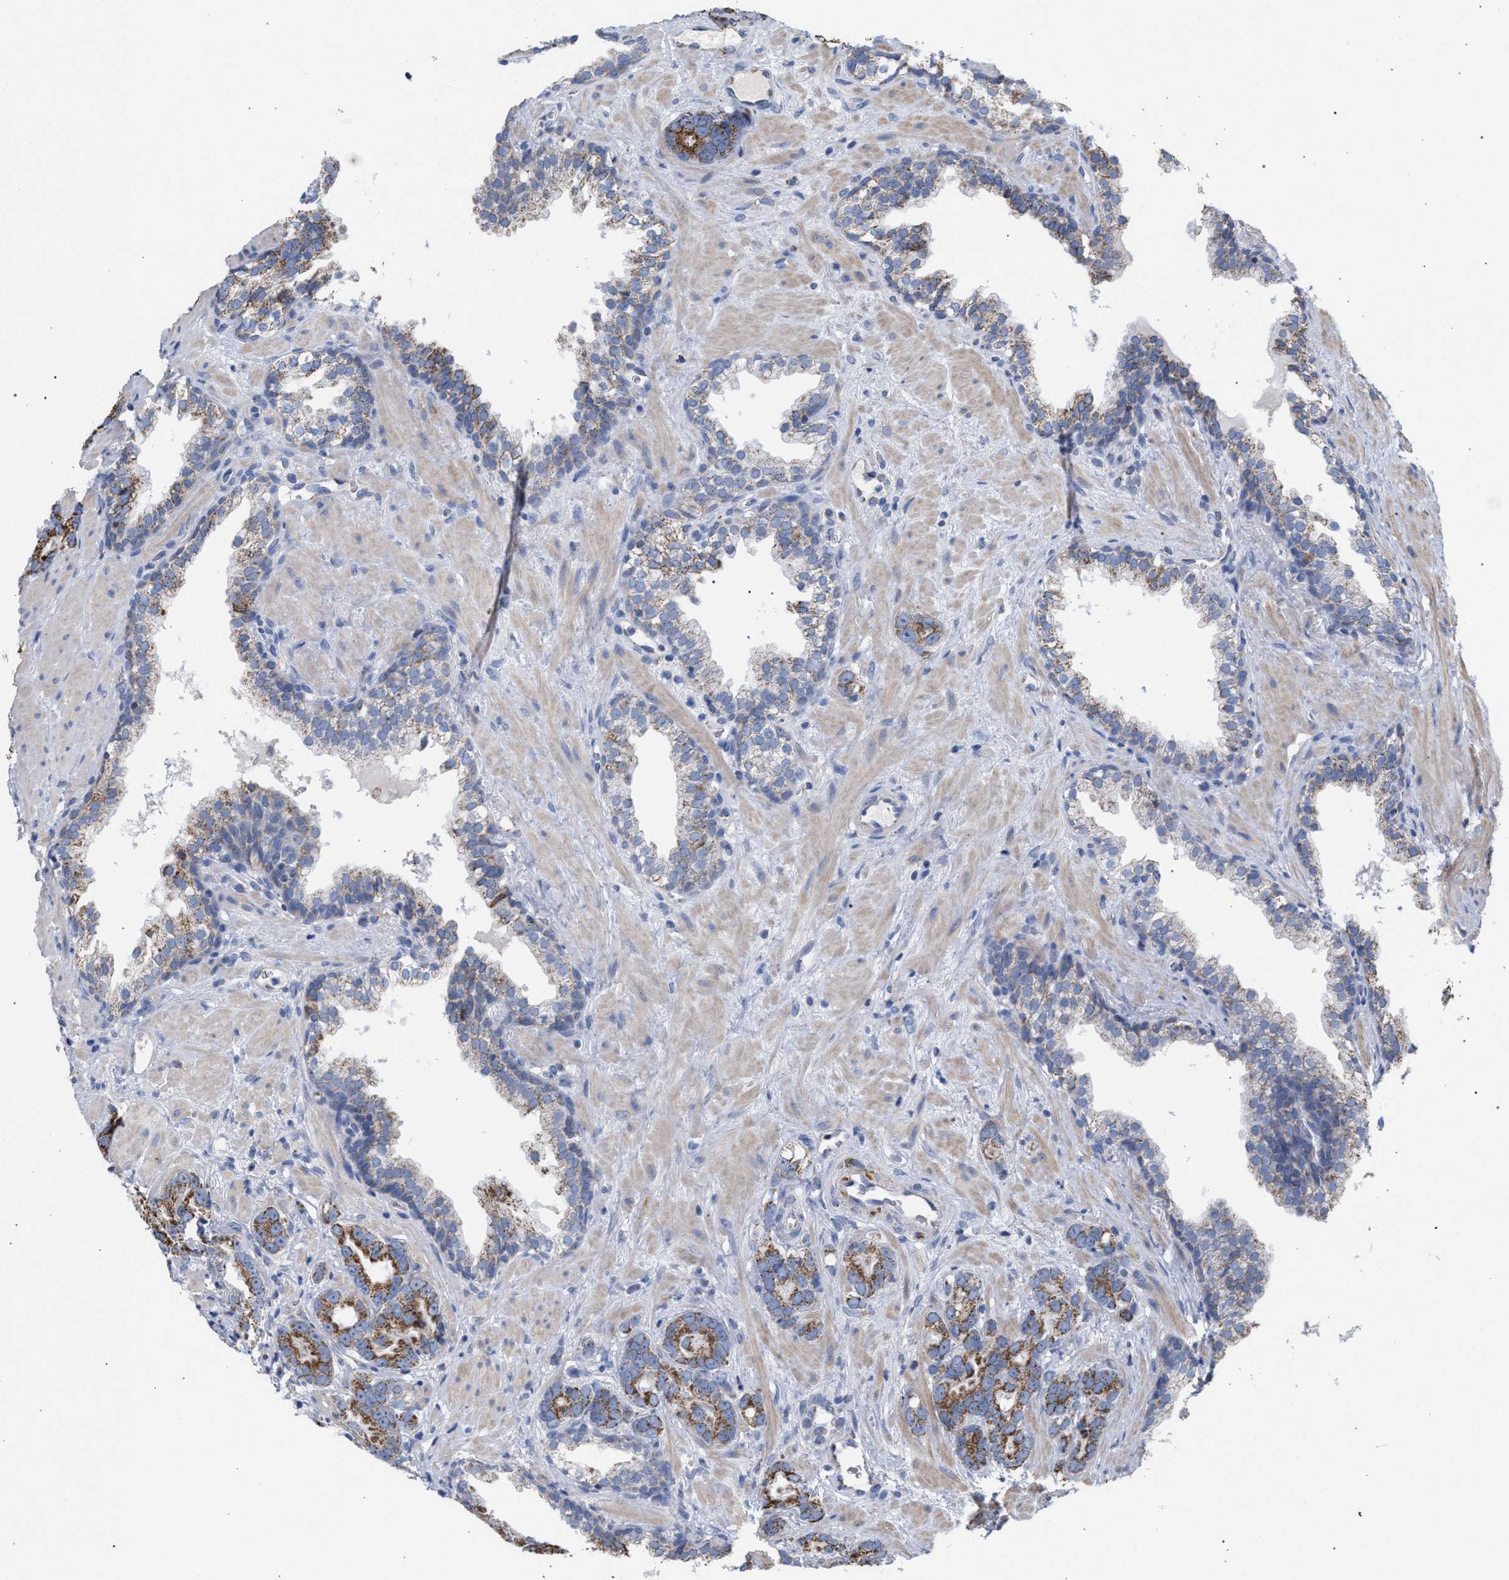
{"staining": {"intensity": "strong", "quantity": ">75%", "location": "cytoplasmic/membranous"}, "tissue": "prostate cancer", "cell_type": "Tumor cells", "image_type": "cancer", "snomed": [{"axis": "morphology", "description": "Adenocarcinoma, Low grade"}, {"axis": "topography", "description": "Prostate"}], "caption": "A photomicrograph of human prostate cancer (low-grade adenocarcinoma) stained for a protein demonstrates strong cytoplasmic/membranous brown staining in tumor cells.", "gene": "ECI2", "patient": {"sex": "male", "age": 59}}